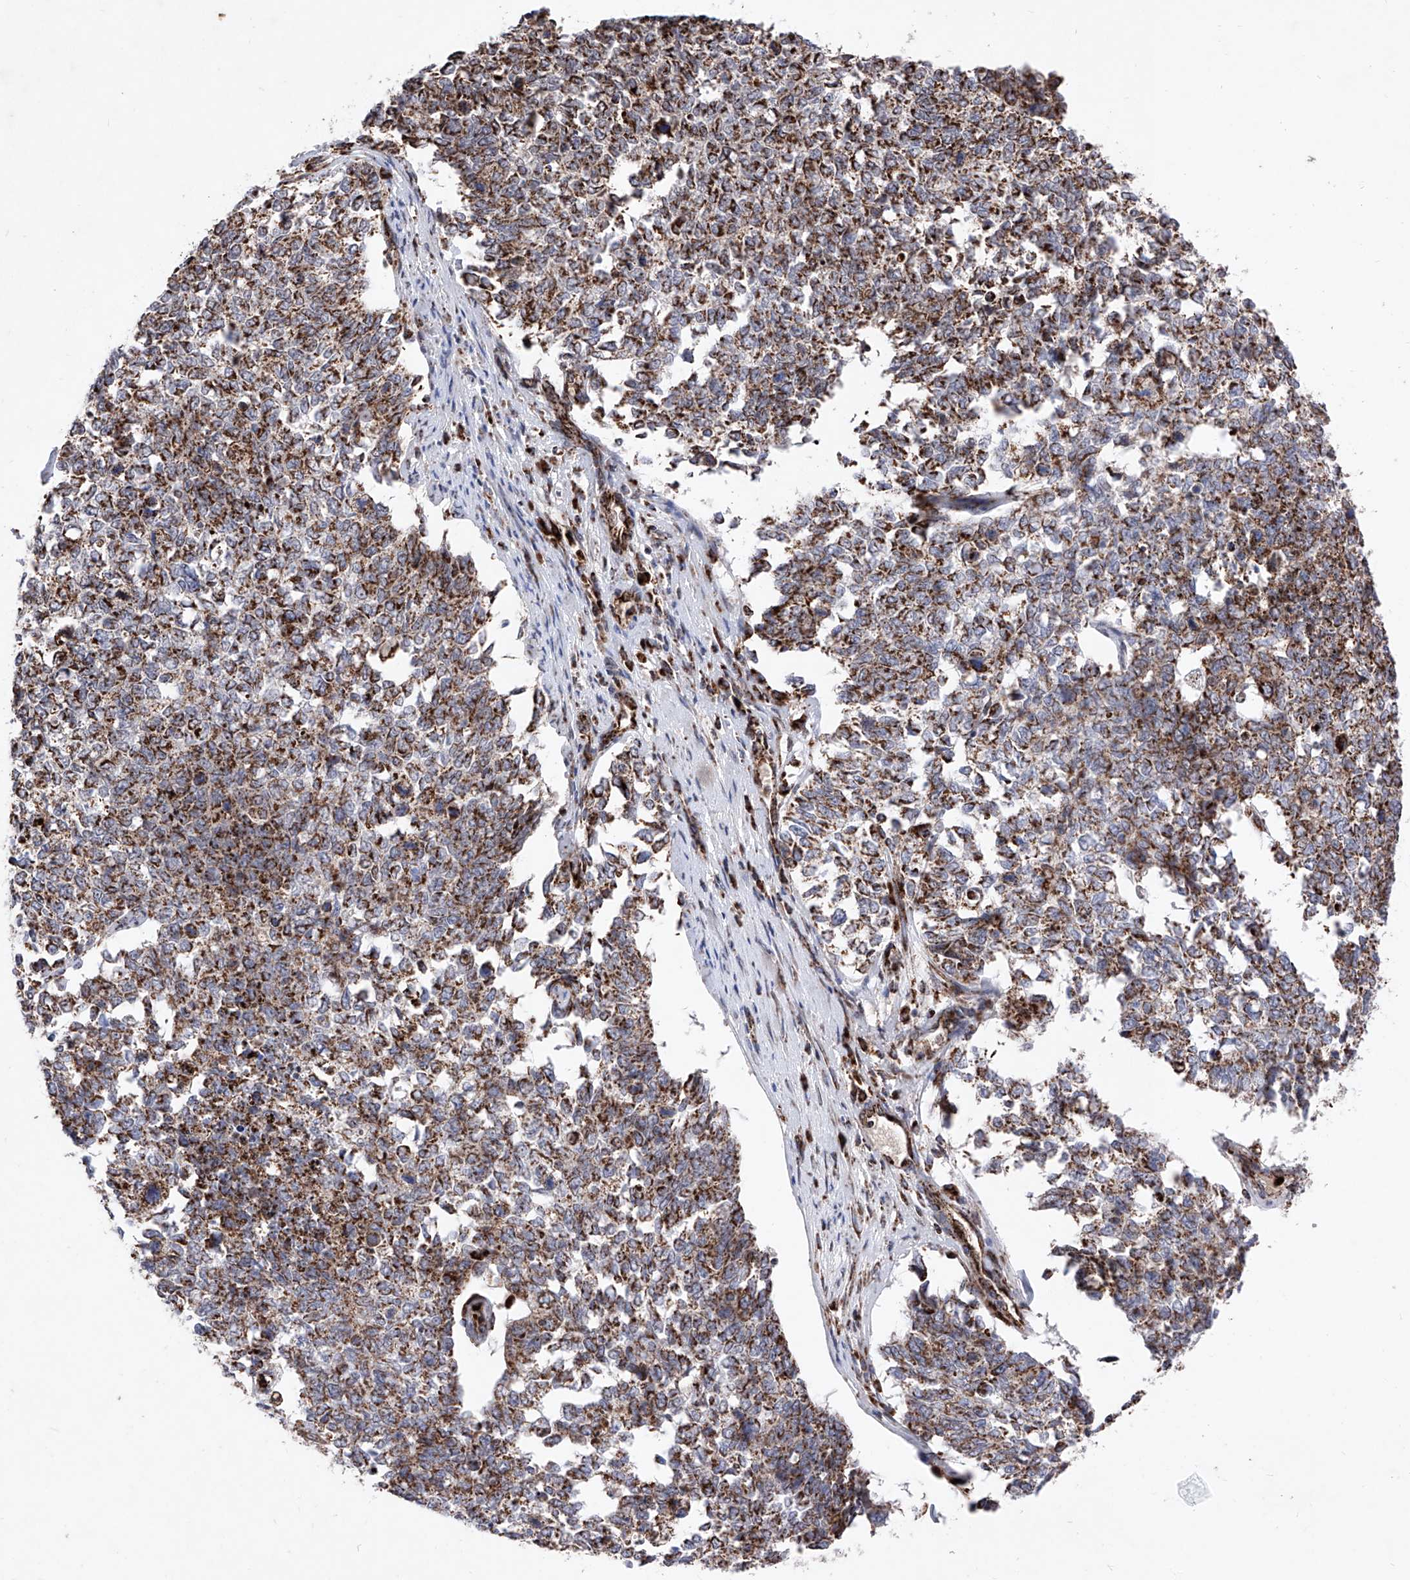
{"staining": {"intensity": "strong", "quantity": ">75%", "location": "cytoplasmic/membranous"}, "tissue": "cervical cancer", "cell_type": "Tumor cells", "image_type": "cancer", "snomed": [{"axis": "morphology", "description": "Squamous cell carcinoma, NOS"}, {"axis": "topography", "description": "Cervix"}], "caption": "IHC of human cervical cancer shows high levels of strong cytoplasmic/membranous staining in approximately >75% of tumor cells.", "gene": "SEMA6A", "patient": {"sex": "female", "age": 63}}